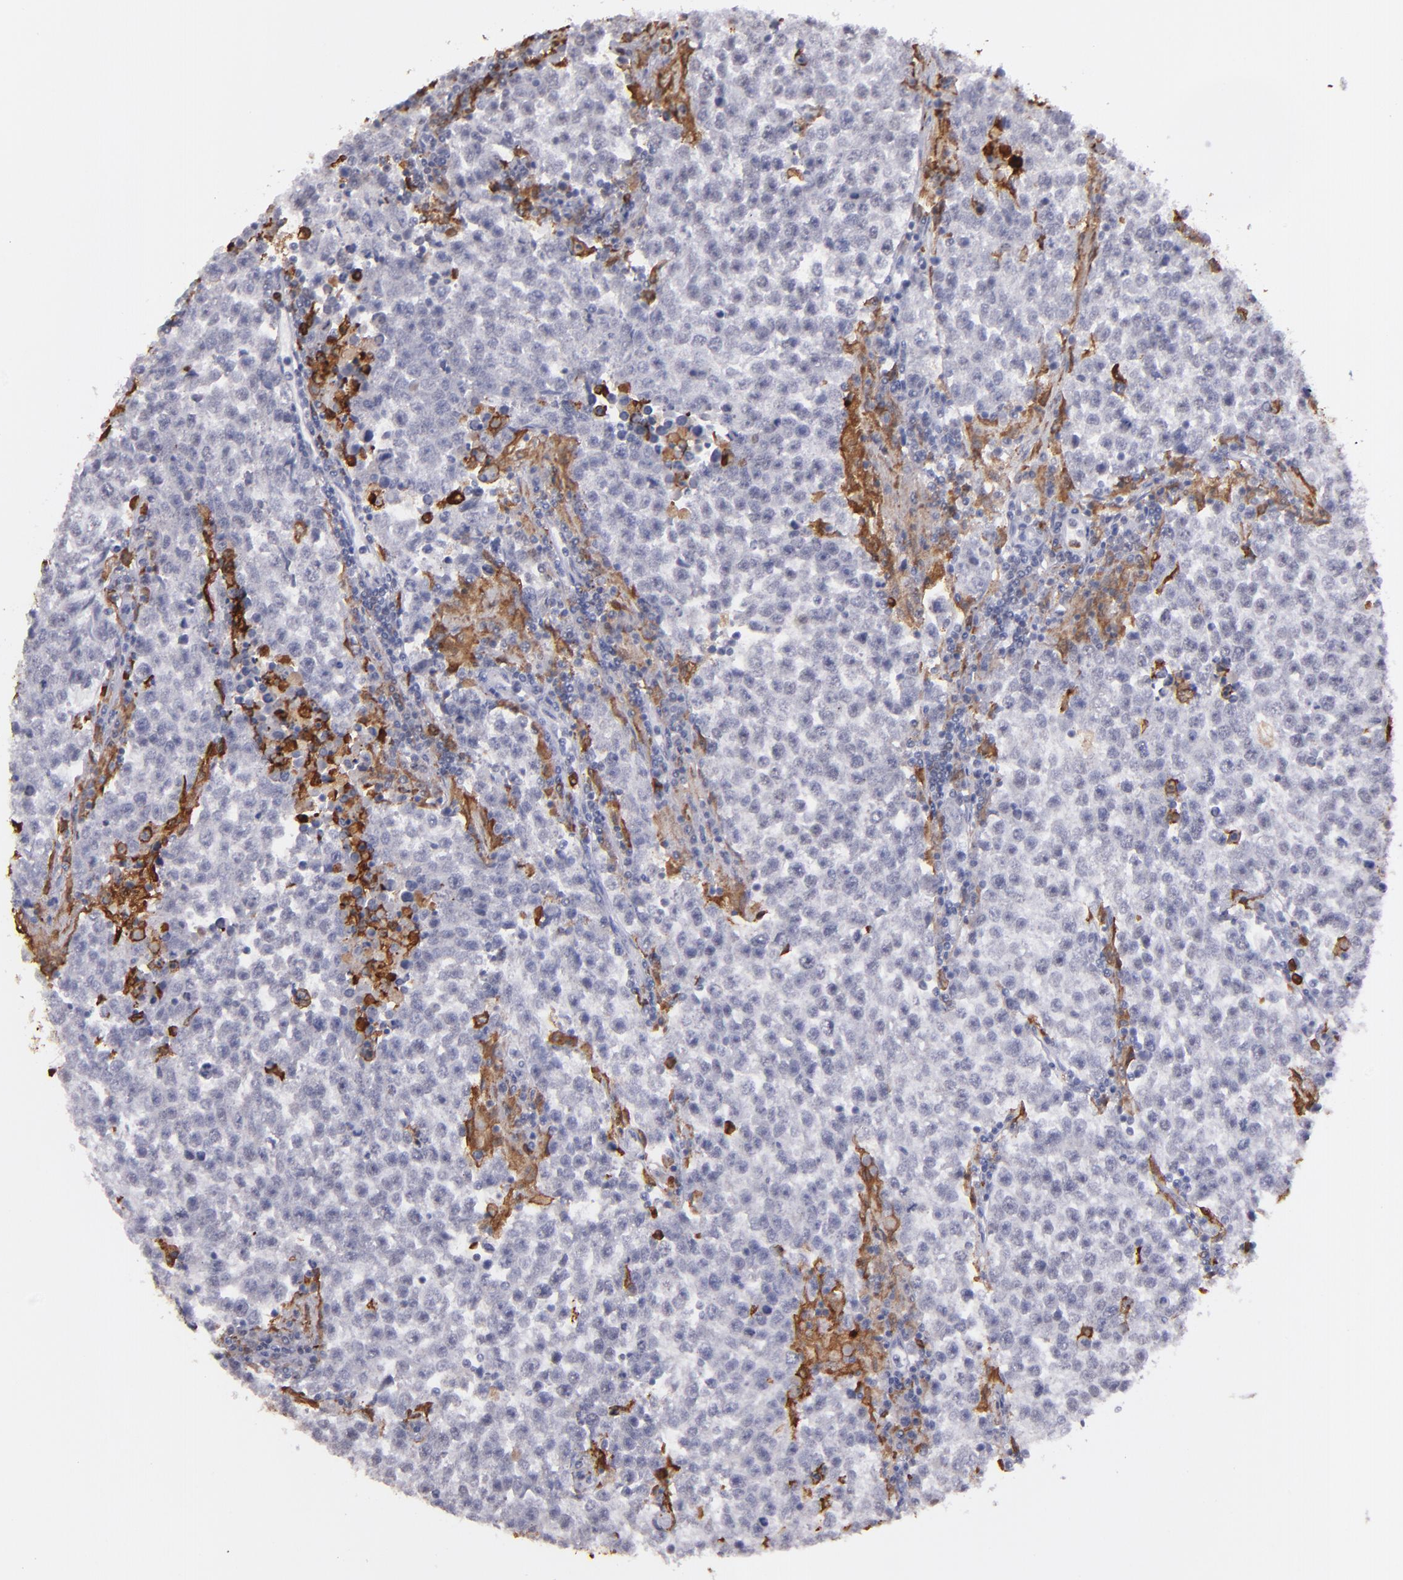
{"staining": {"intensity": "negative", "quantity": "none", "location": "none"}, "tissue": "testis cancer", "cell_type": "Tumor cells", "image_type": "cancer", "snomed": [{"axis": "morphology", "description": "Seminoma, NOS"}, {"axis": "topography", "description": "Testis"}], "caption": "The immunohistochemistry (IHC) histopathology image has no significant staining in tumor cells of seminoma (testis) tissue. Nuclei are stained in blue.", "gene": "NCF2", "patient": {"sex": "male", "age": 36}}